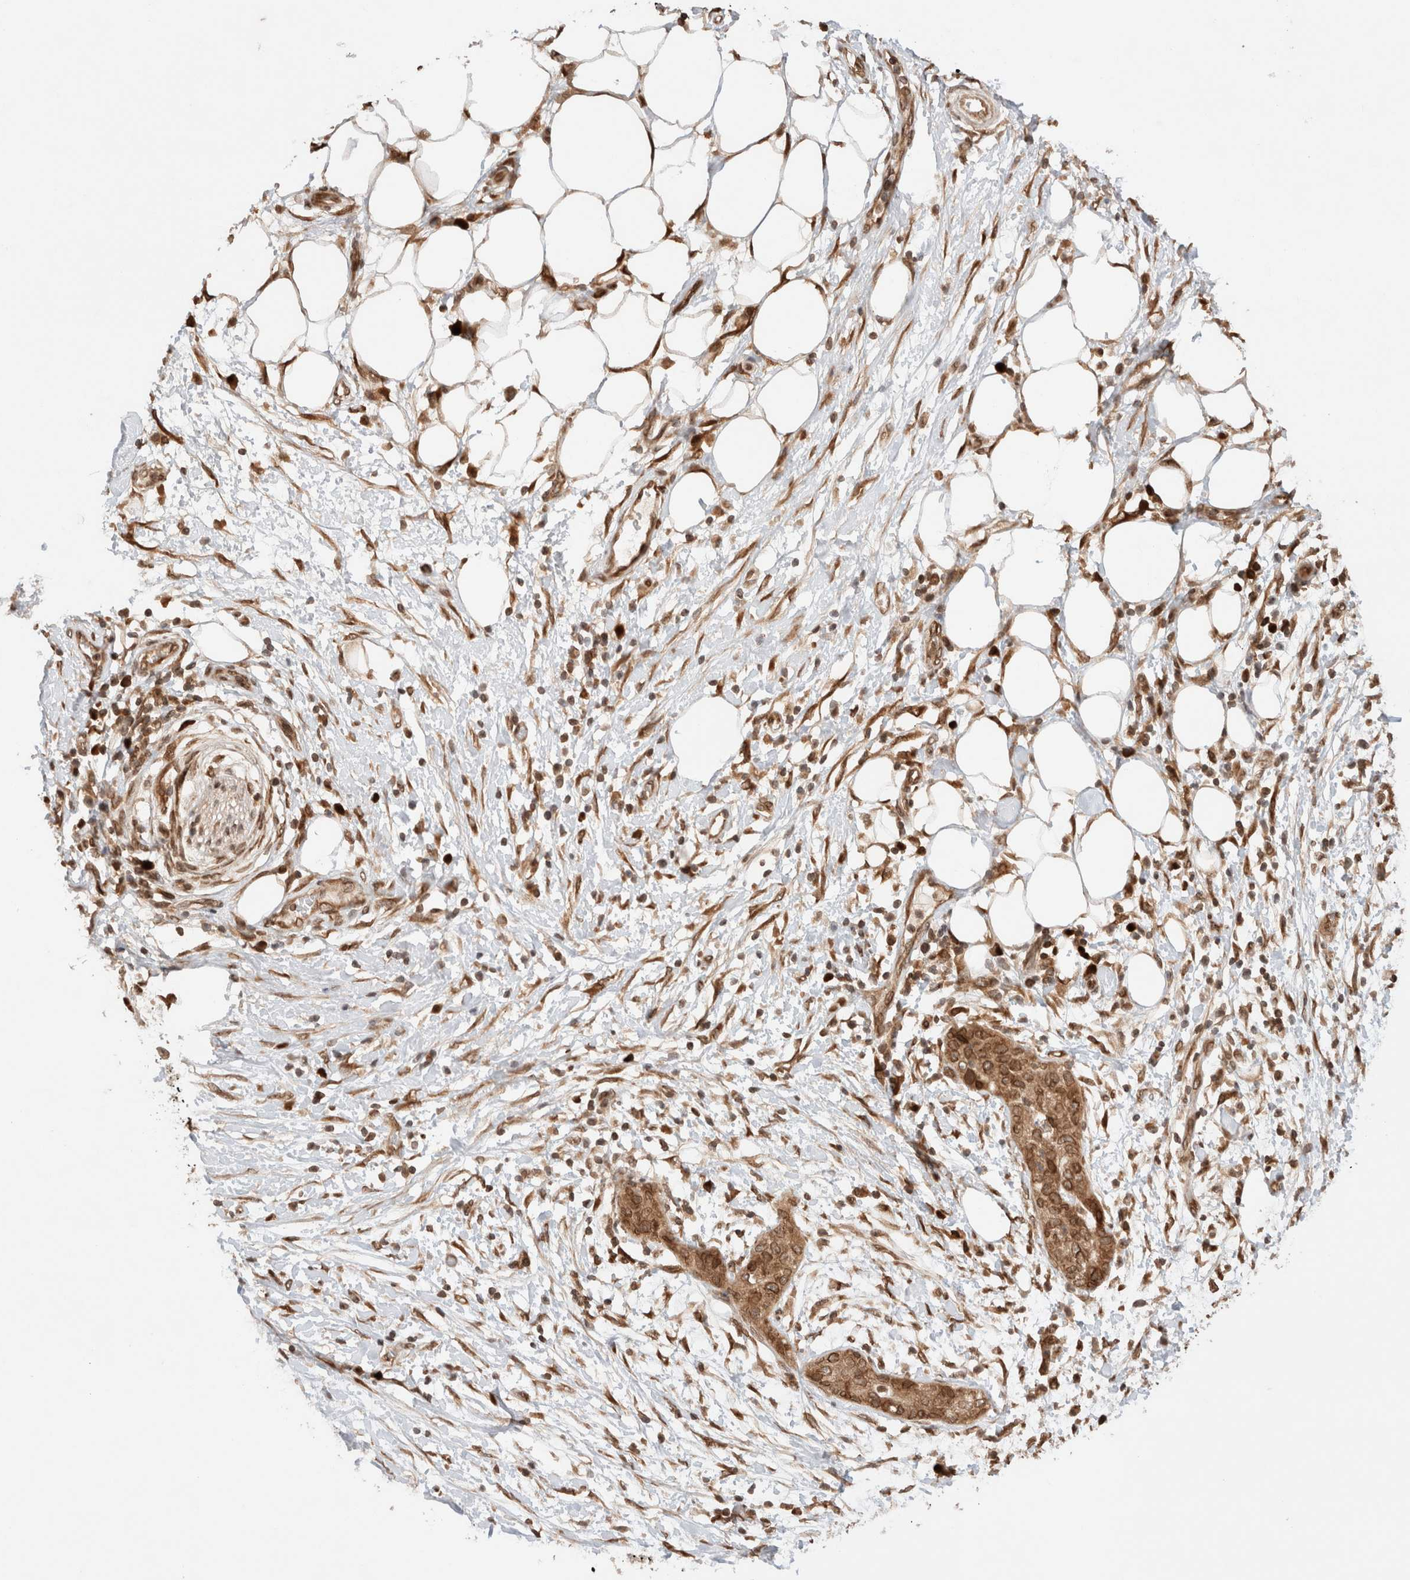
{"staining": {"intensity": "moderate", "quantity": ">75%", "location": "cytoplasmic/membranous,nuclear"}, "tissue": "pancreatic cancer", "cell_type": "Tumor cells", "image_type": "cancer", "snomed": [{"axis": "morphology", "description": "Adenocarcinoma, NOS"}, {"axis": "topography", "description": "Pancreas"}], "caption": "Brown immunohistochemical staining in pancreatic cancer exhibits moderate cytoplasmic/membranous and nuclear staining in approximately >75% of tumor cells.", "gene": "TPR", "patient": {"sex": "female", "age": 78}}